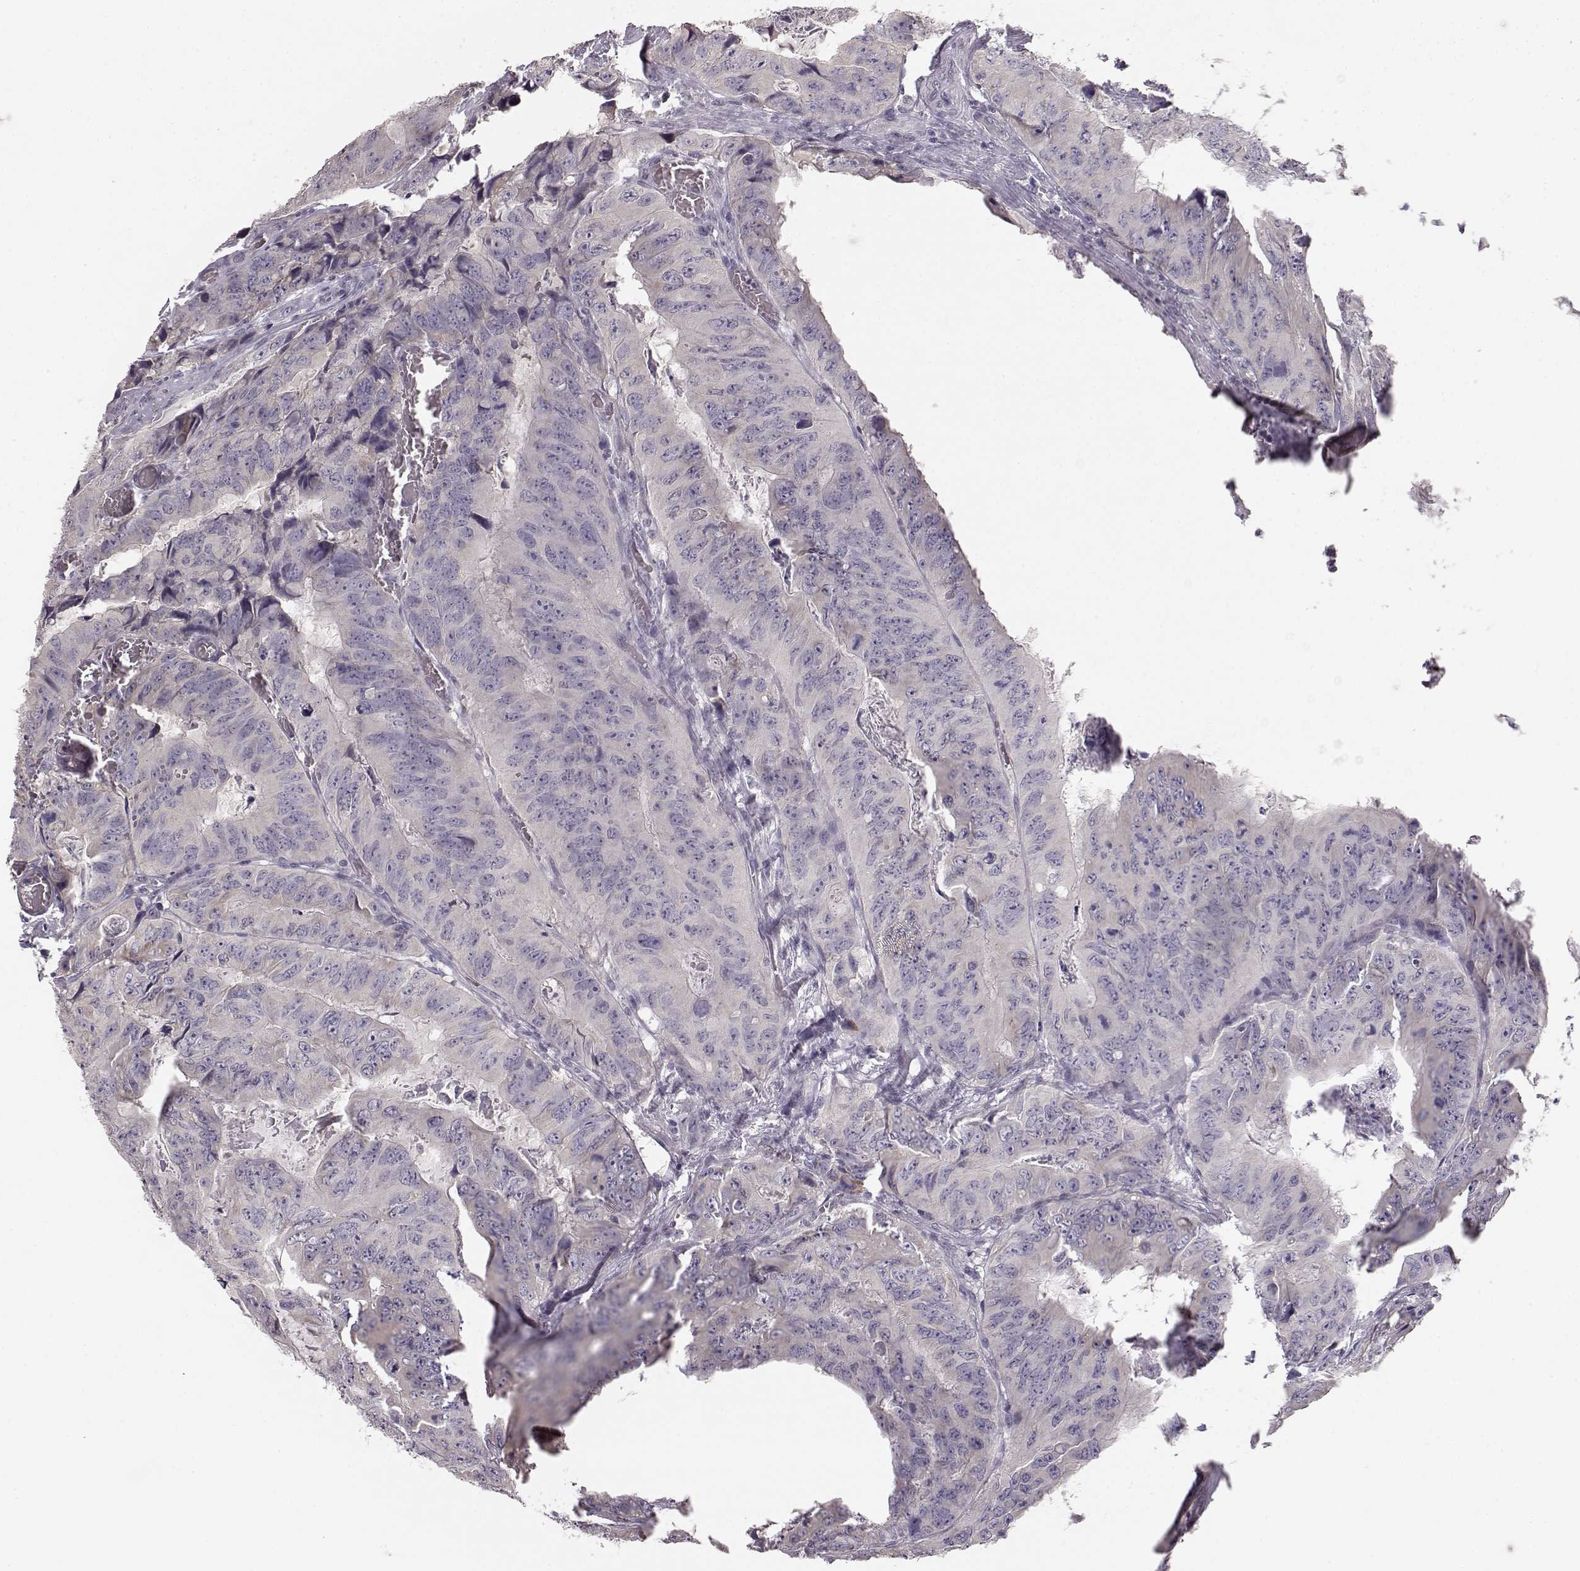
{"staining": {"intensity": "negative", "quantity": "none", "location": "none"}, "tissue": "colorectal cancer", "cell_type": "Tumor cells", "image_type": "cancer", "snomed": [{"axis": "morphology", "description": "Adenocarcinoma, NOS"}, {"axis": "topography", "description": "Colon"}], "caption": "Tumor cells are negative for brown protein staining in colorectal adenocarcinoma.", "gene": "BFSP2", "patient": {"sex": "male", "age": 79}}